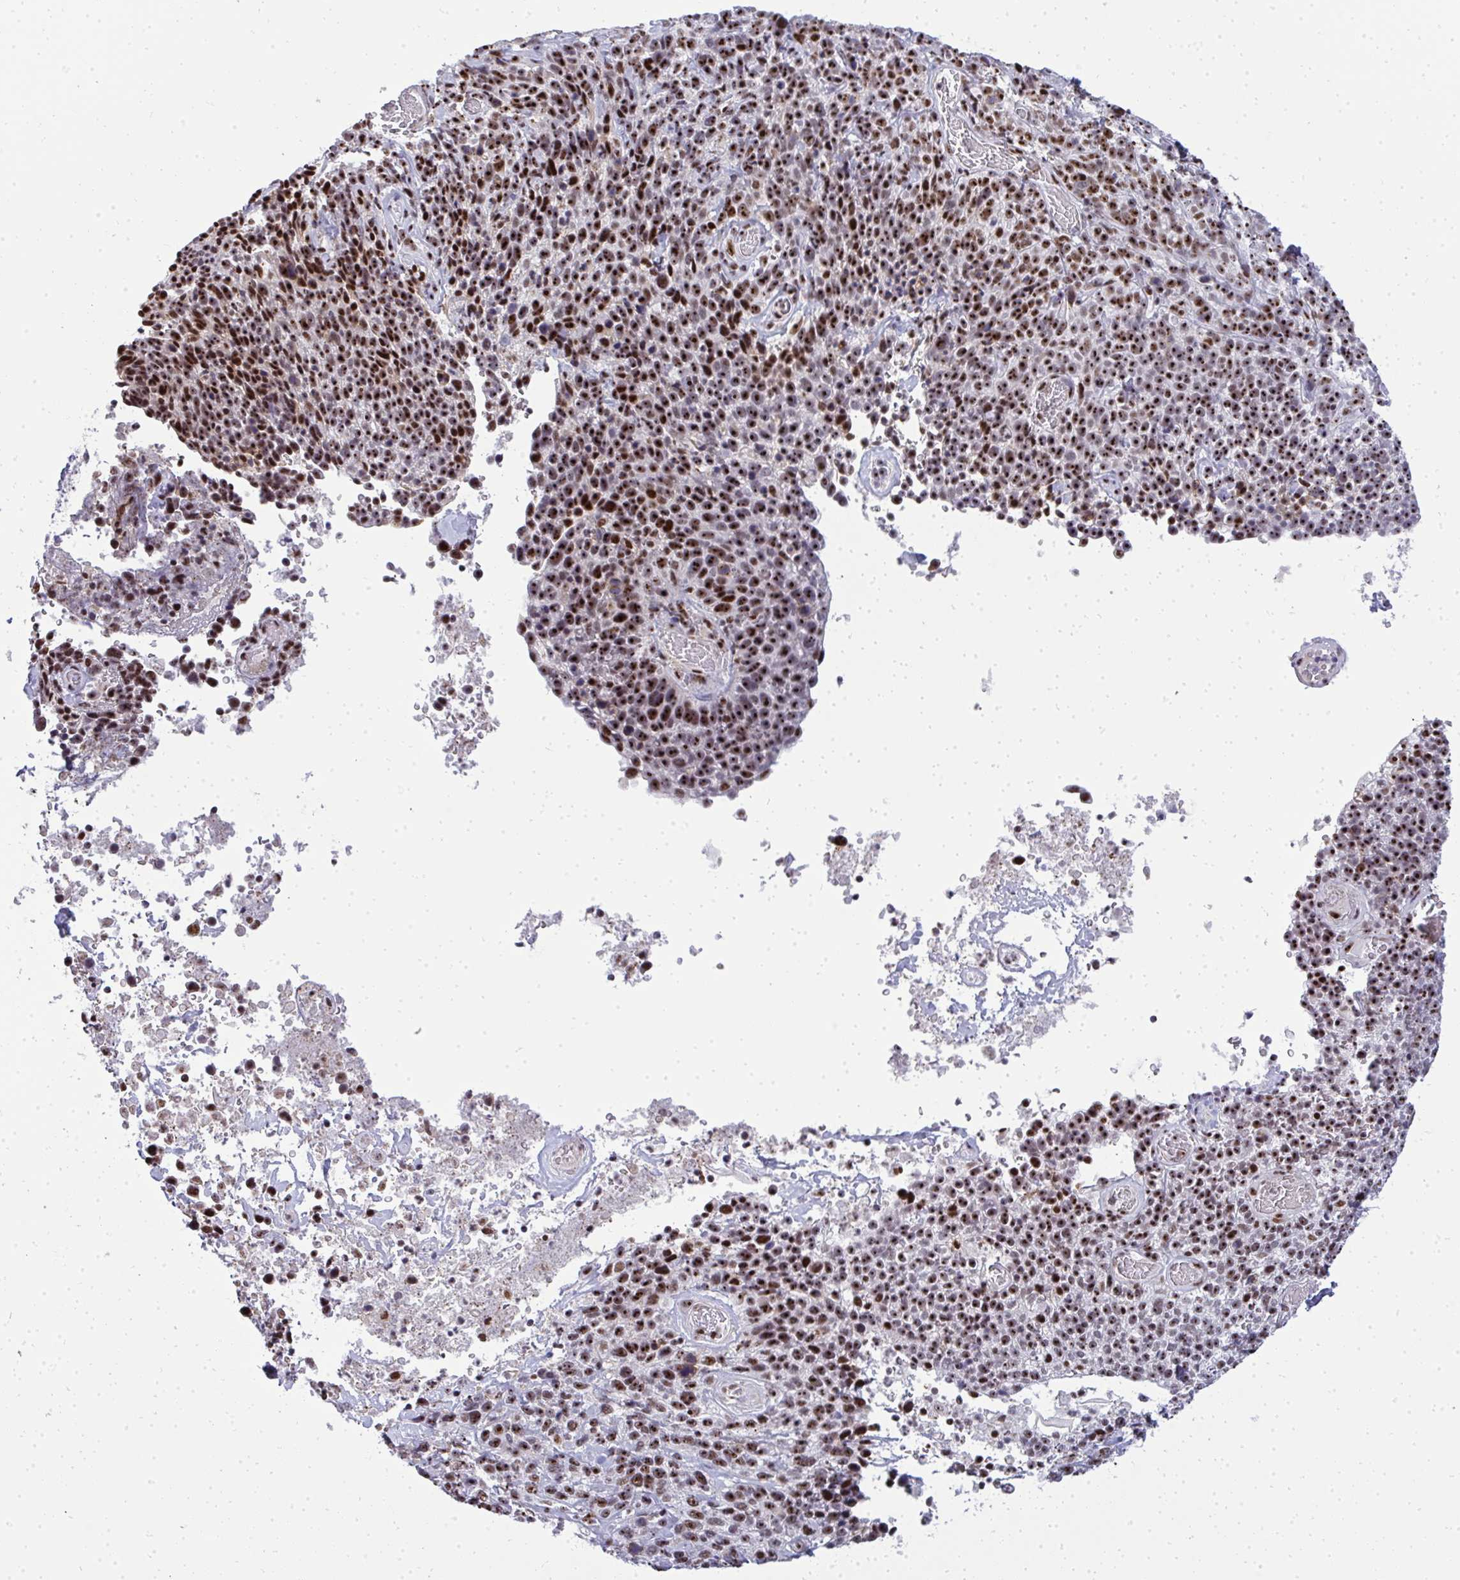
{"staining": {"intensity": "moderate", "quantity": ">75%", "location": "nuclear"}, "tissue": "cervical cancer", "cell_type": "Tumor cells", "image_type": "cancer", "snomed": [{"axis": "morphology", "description": "Squamous cell carcinoma, NOS"}, {"axis": "topography", "description": "Cervix"}], "caption": "Approximately >75% of tumor cells in squamous cell carcinoma (cervical) display moderate nuclear protein positivity as visualized by brown immunohistochemical staining.", "gene": "SIRT7", "patient": {"sex": "female", "age": 46}}